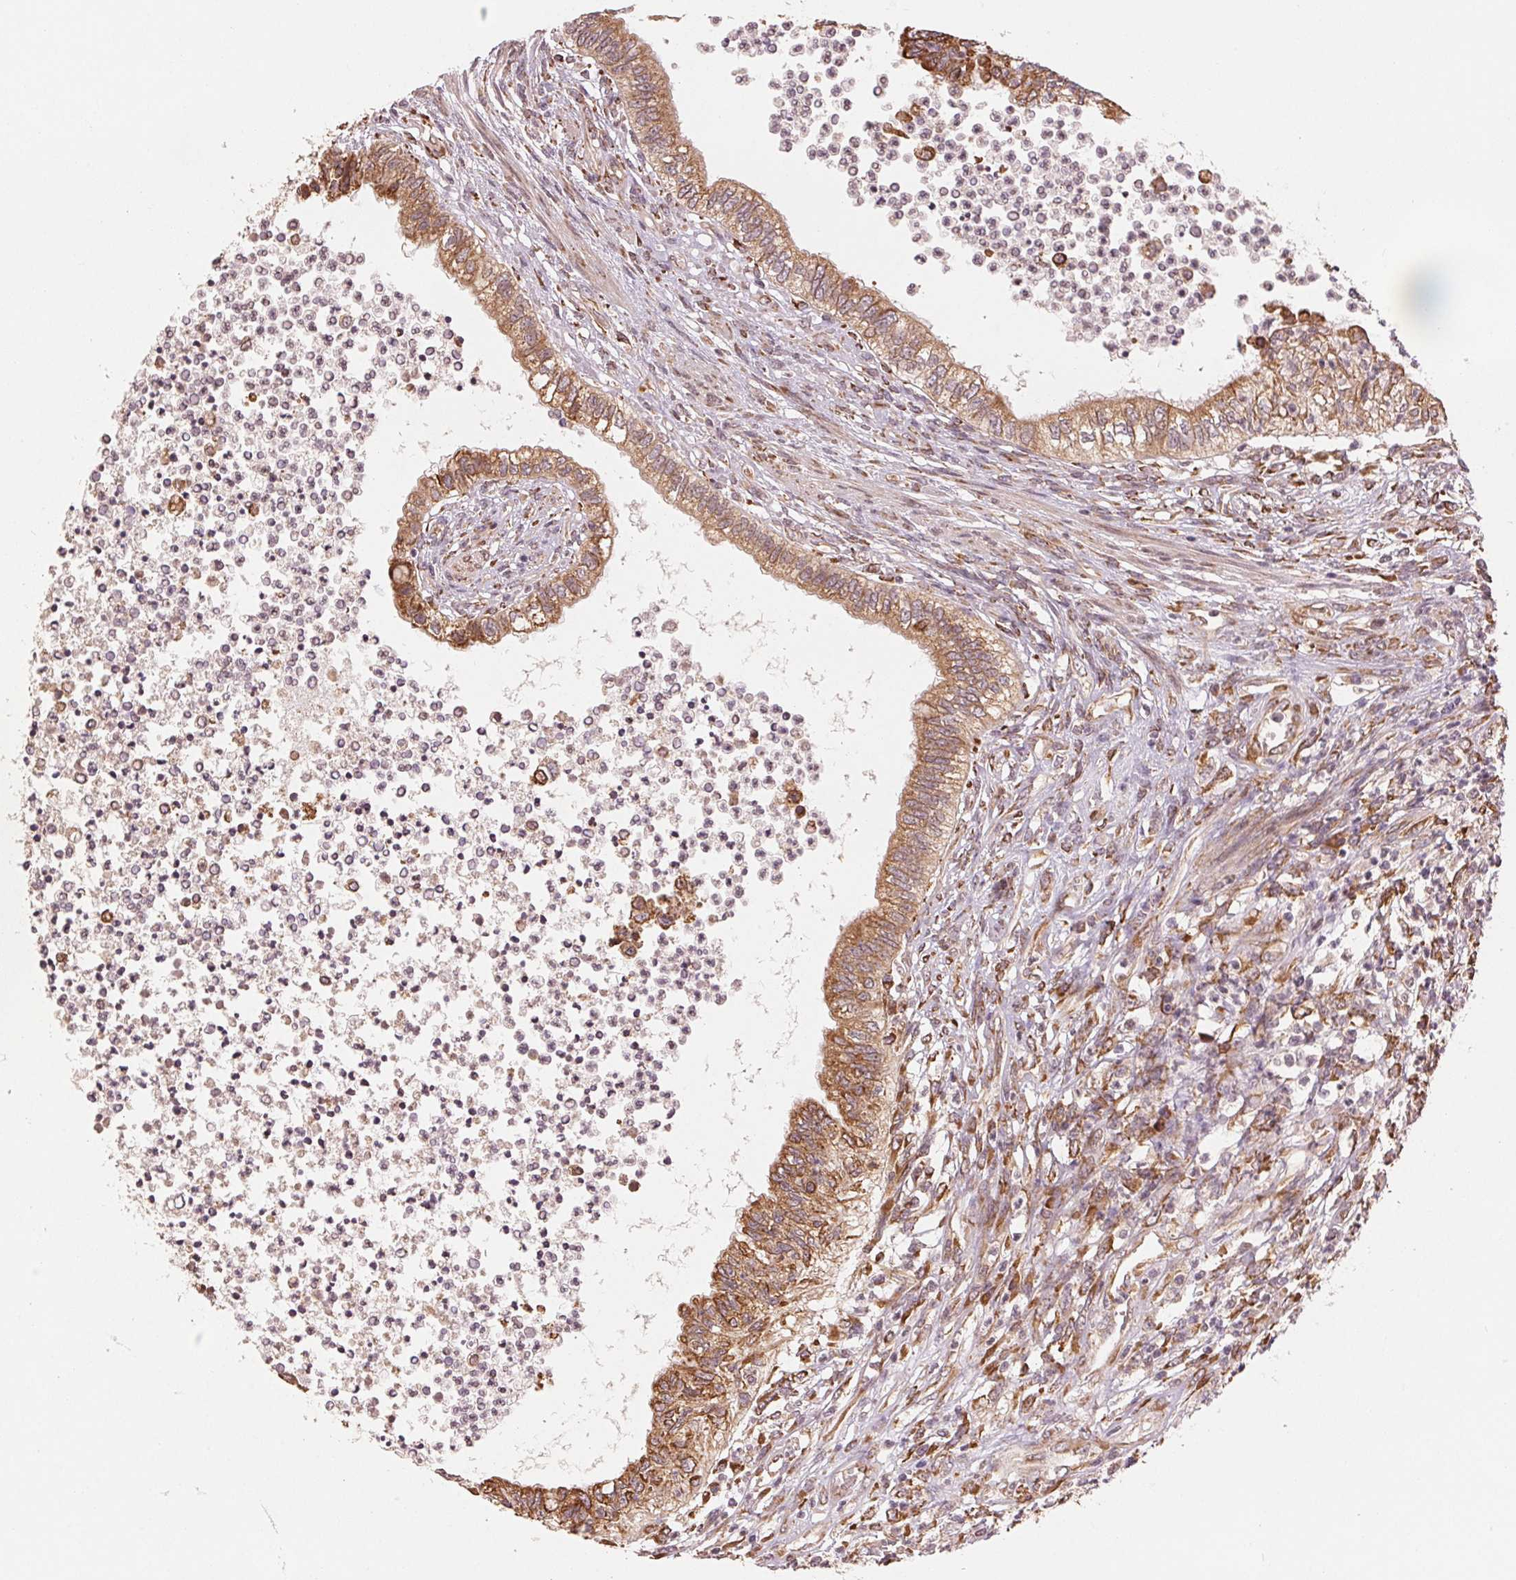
{"staining": {"intensity": "moderate", "quantity": ">75%", "location": "cytoplasmic/membranous"}, "tissue": "testis cancer", "cell_type": "Tumor cells", "image_type": "cancer", "snomed": [{"axis": "morphology", "description": "Carcinoma, Embryonal, NOS"}, {"axis": "topography", "description": "Testis"}], "caption": "Tumor cells reveal medium levels of moderate cytoplasmic/membranous positivity in approximately >75% of cells in human testis cancer (embryonal carcinoma). The protein of interest is shown in brown color, while the nuclei are stained blue.", "gene": "SLC20A1", "patient": {"sex": "male", "age": 26}}